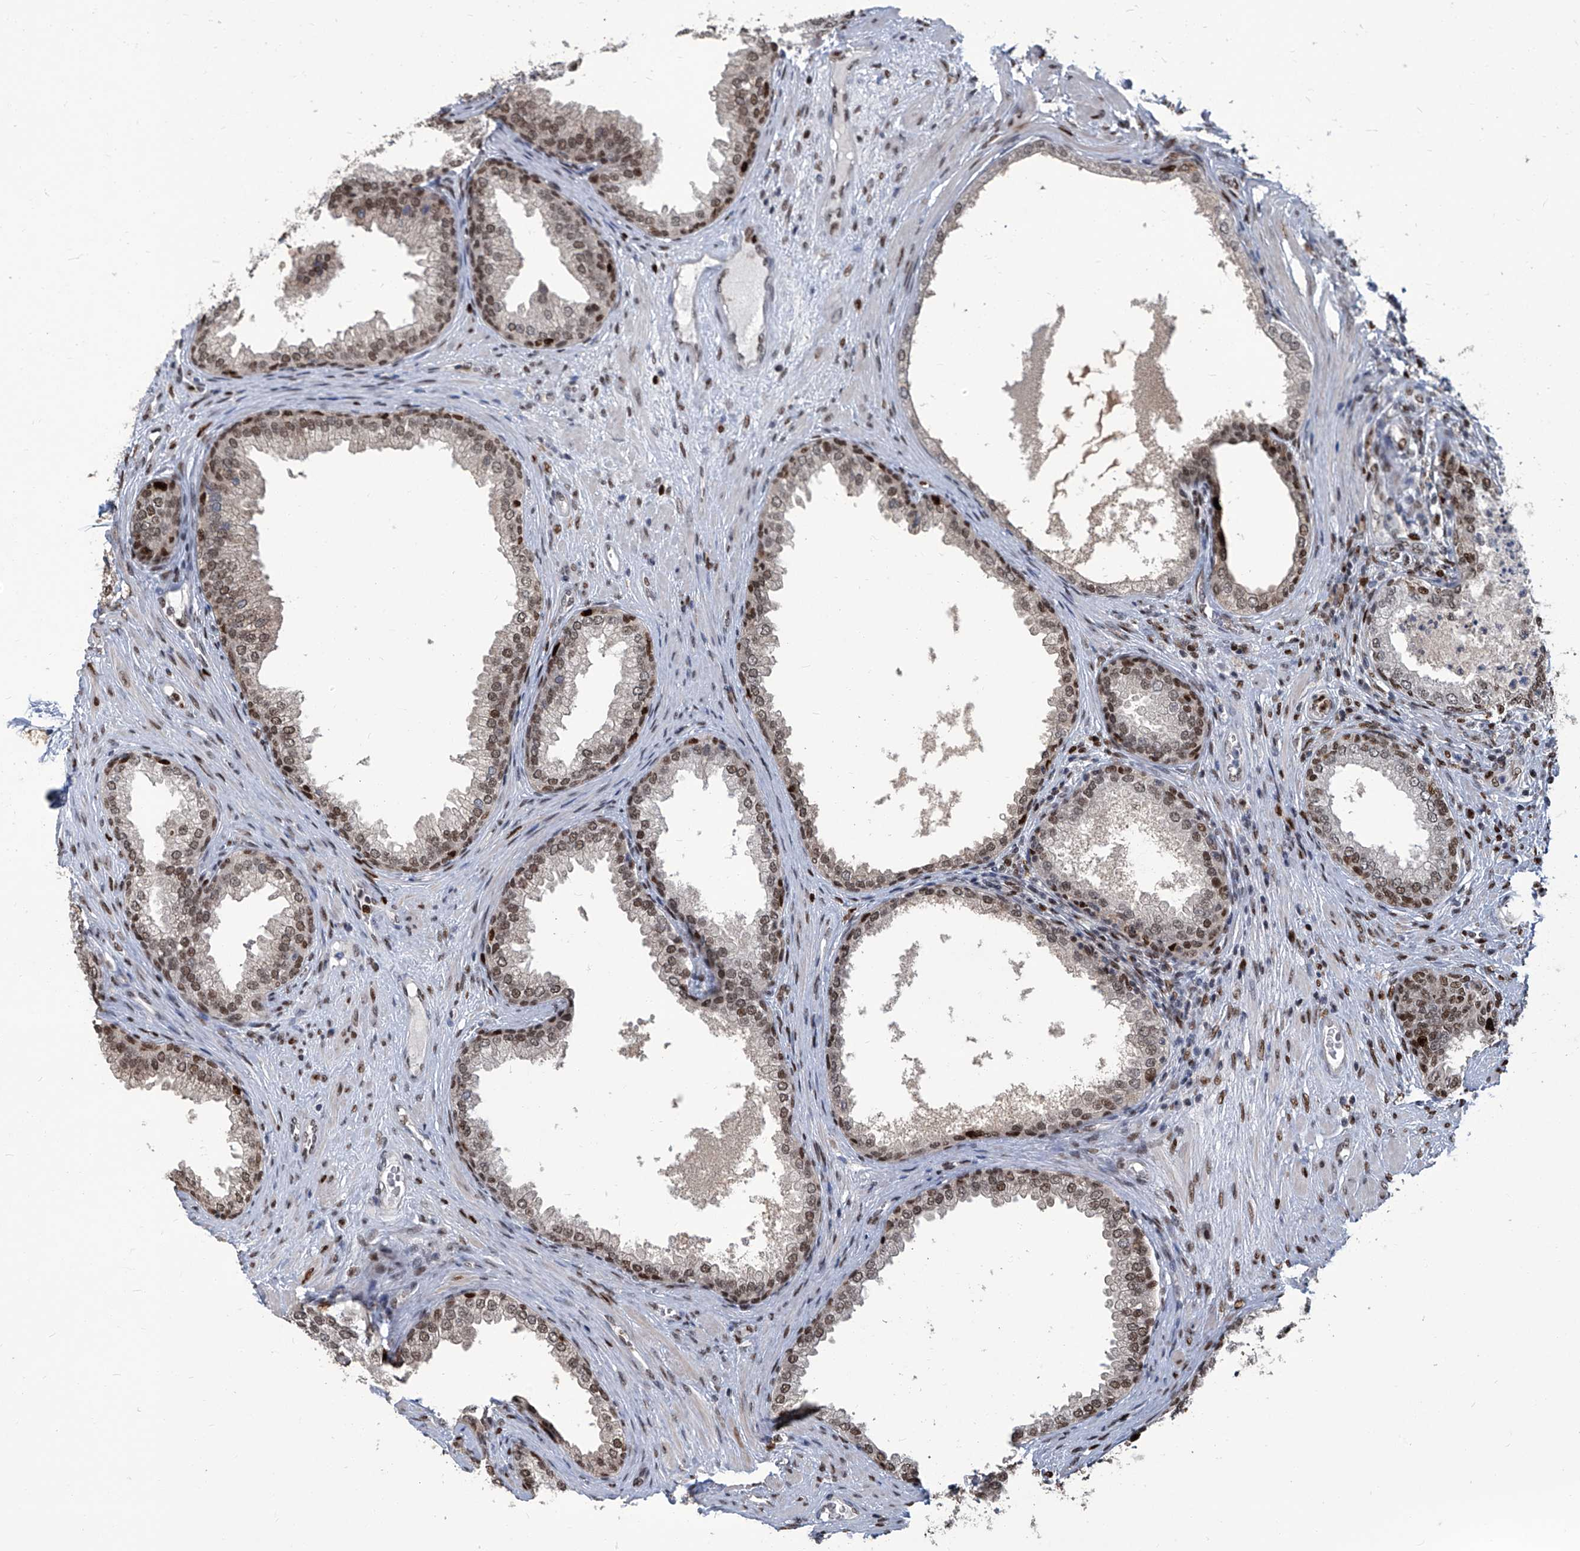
{"staining": {"intensity": "strong", "quantity": "25%-75%", "location": "nuclear"}, "tissue": "prostate", "cell_type": "Glandular cells", "image_type": "normal", "snomed": [{"axis": "morphology", "description": "Normal tissue, NOS"}, {"axis": "topography", "description": "Prostate"}], "caption": "This micrograph exhibits benign prostate stained with immunohistochemistry to label a protein in brown. The nuclear of glandular cells show strong positivity for the protein. Nuclei are counter-stained blue.", "gene": "PCNA", "patient": {"sex": "male", "age": 76}}